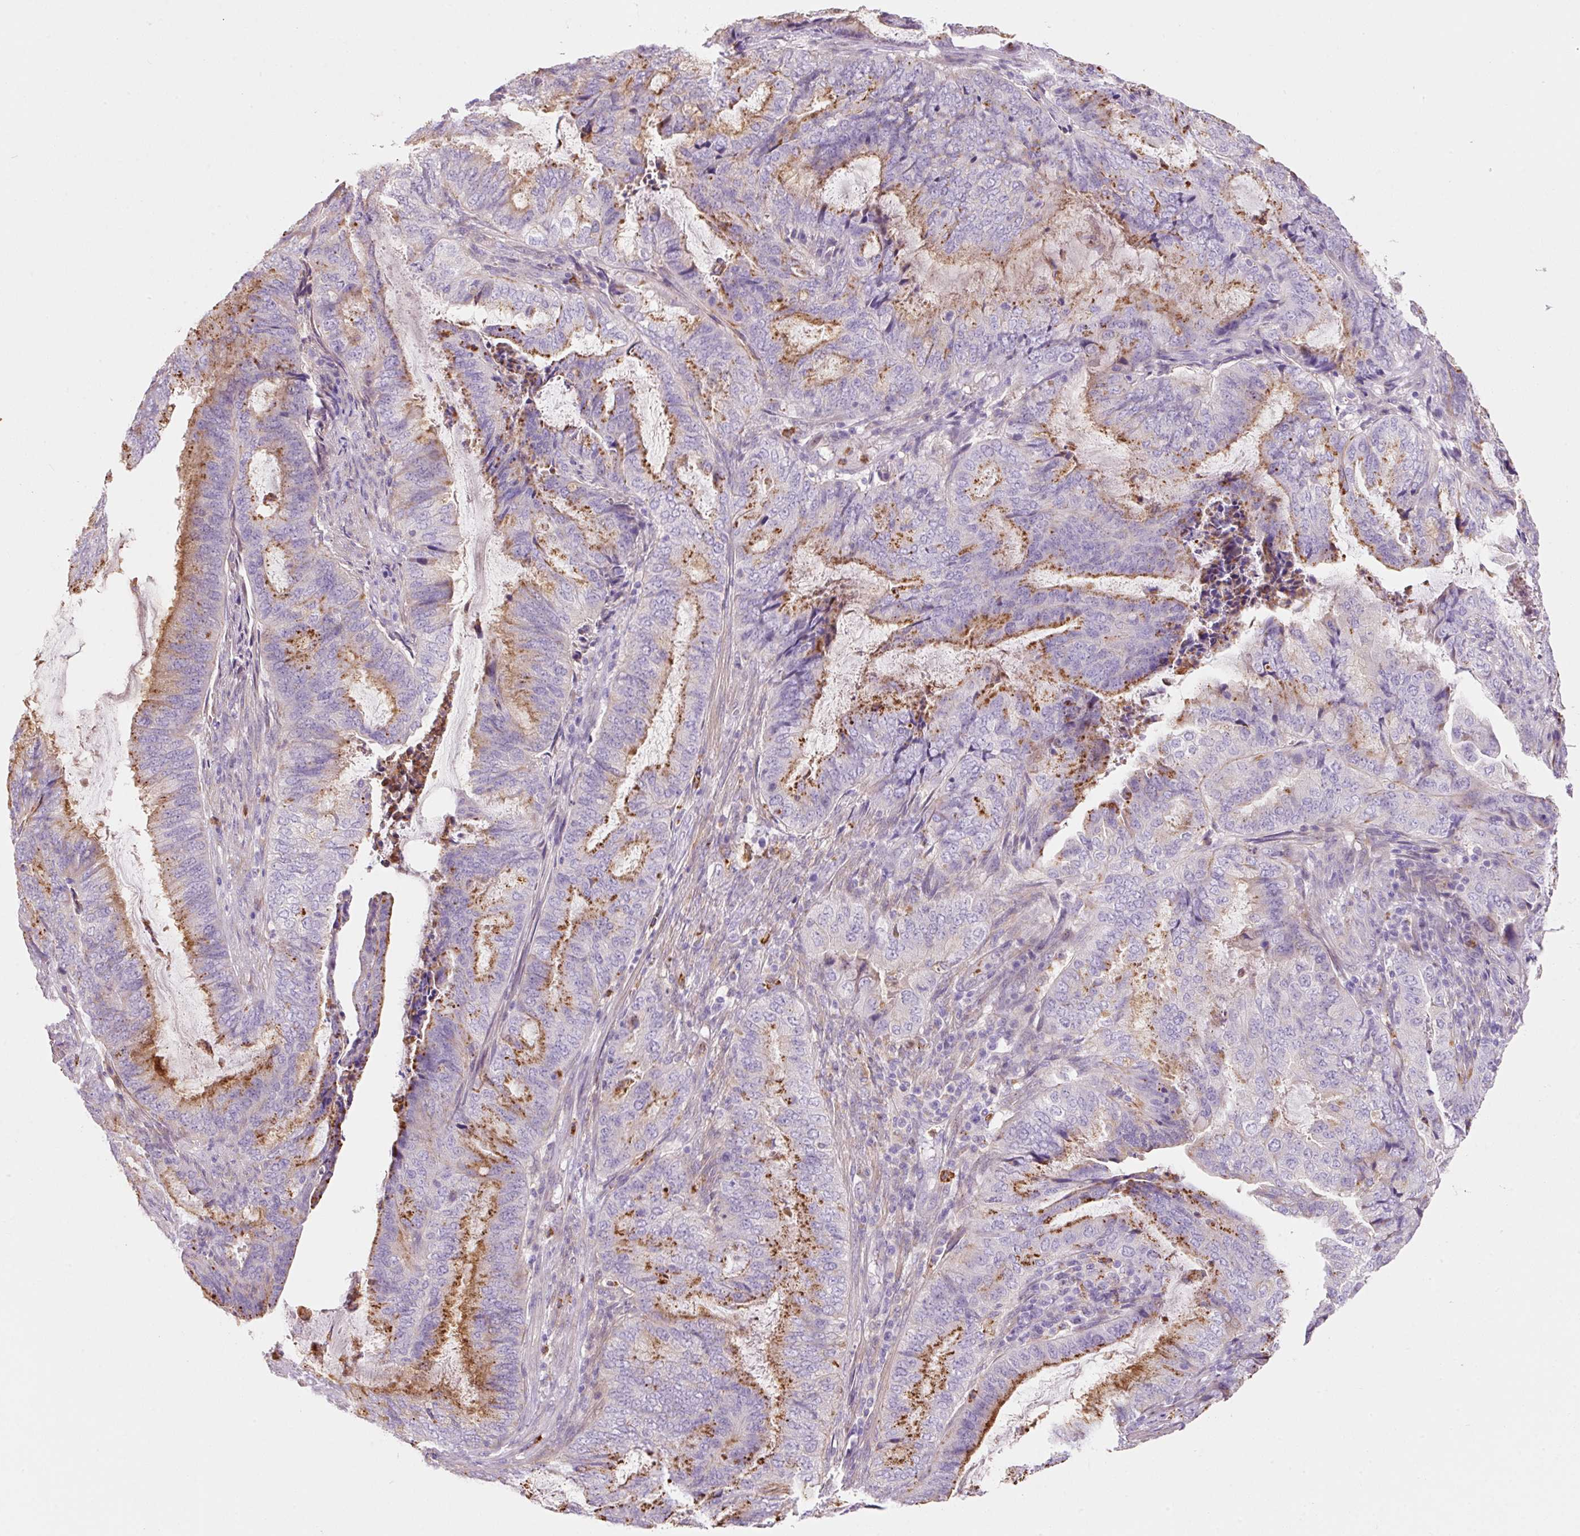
{"staining": {"intensity": "moderate", "quantity": "25%-75%", "location": "cytoplasmic/membranous"}, "tissue": "endometrial cancer", "cell_type": "Tumor cells", "image_type": "cancer", "snomed": [{"axis": "morphology", "description": "Adenocarcinoma, NOS"}, {"axis": "topography", "description": "Endometrium"}], "caption": "The image shows immunohistochemical staining of endometrial cancer. There is moderate cytoplasmic/membranous positivity is present in approximately 25%-75% of tumor cells. Nuclei are stained in blue.", "gene": "TMC8", "patient": {"sex": "female", "age": 51}}